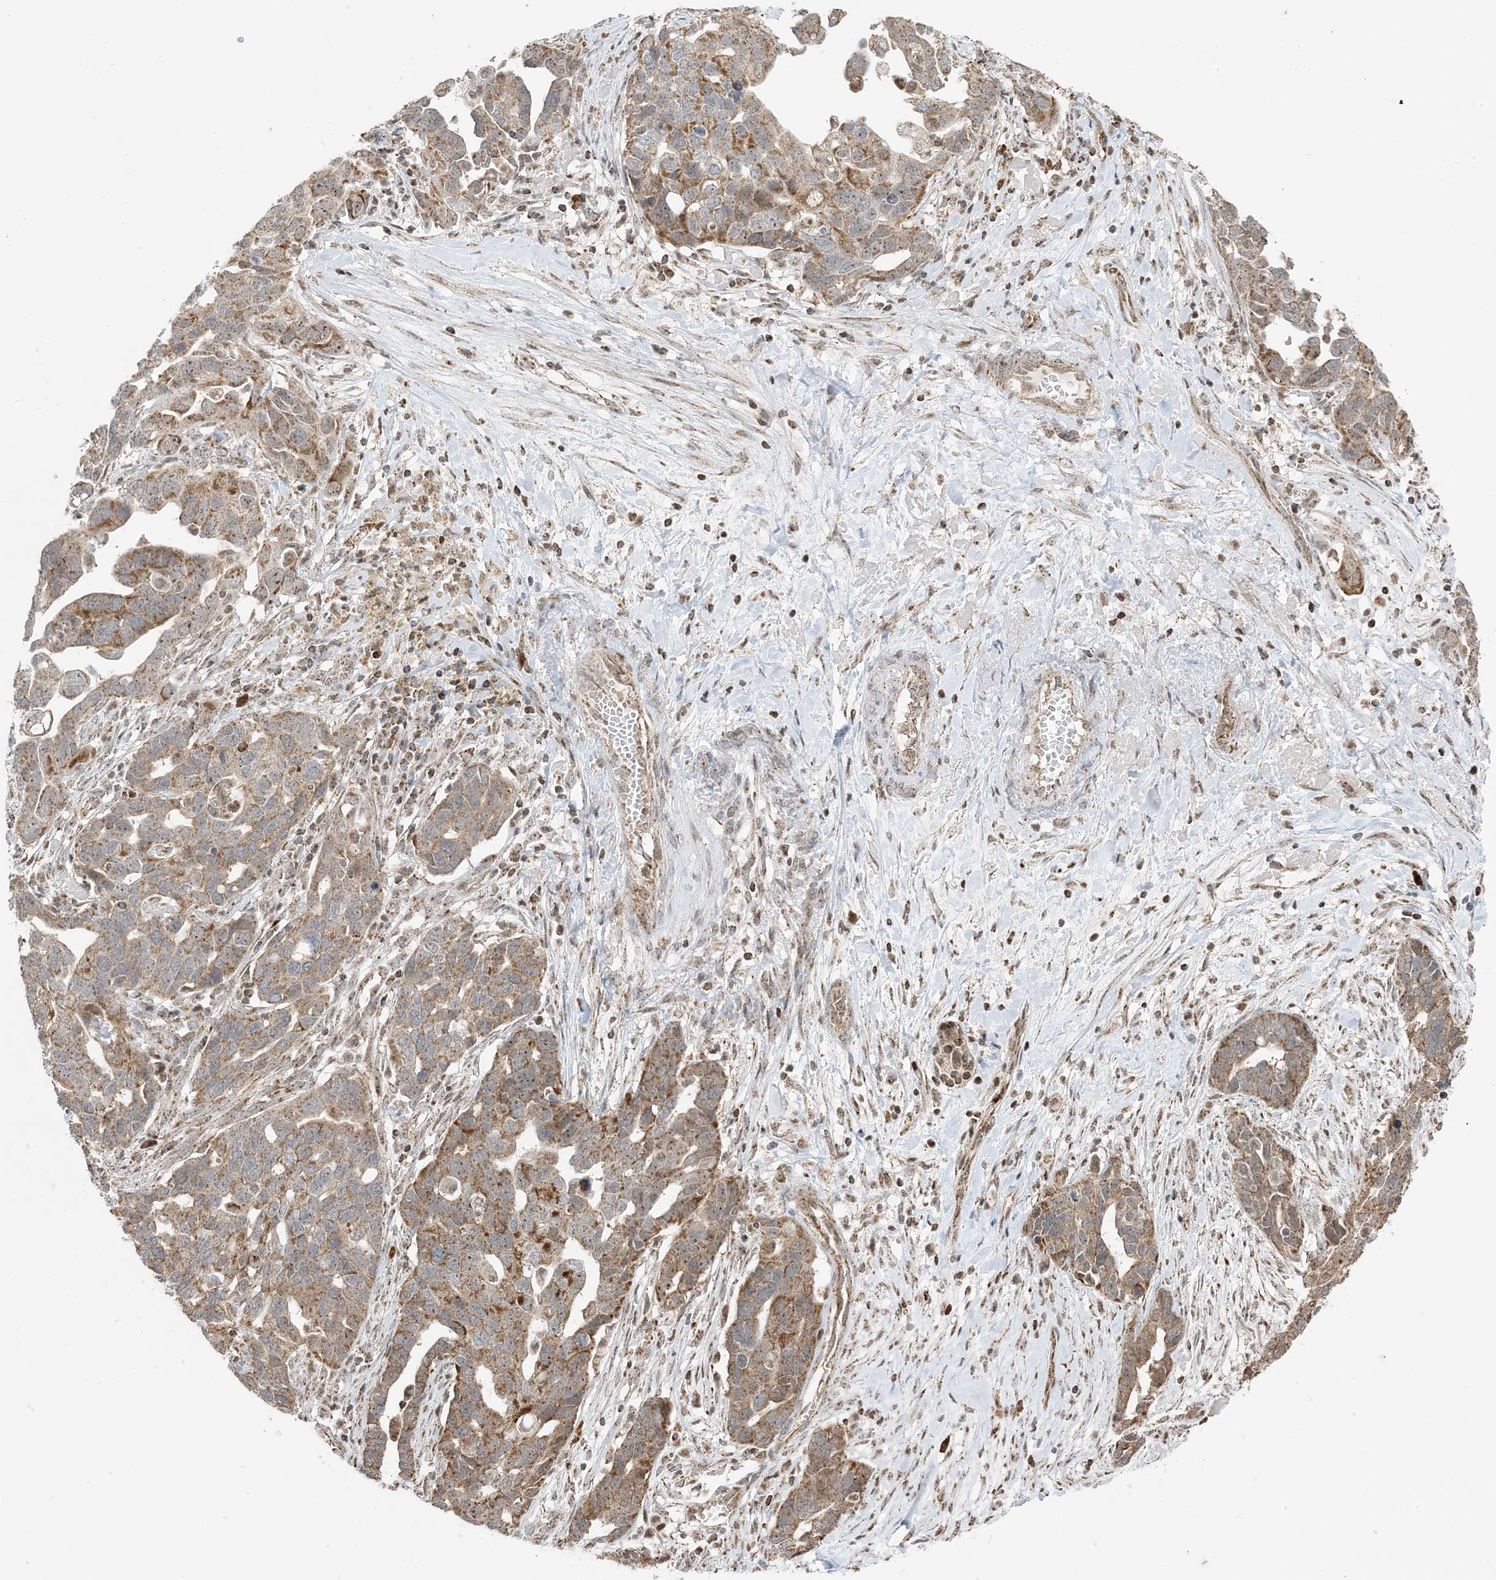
{"staining": {"intensity": "moderate", "quantity": ">75%", "location": "cytoplasmic/membranous"}, "tissue": "ovarian cancer", "cell_type": "Tumor cells", "image_type": "cancer", "snomed": [{"axis": "morphology", "description": "Cystadenocarcinoma, serous, NOS"}, {"axis": "topography", "description": "Ovary"}], "caption": "Immunohistochemistry (IHC) micrograph of human serous cystadenocarcinoma (ovarian) stained for a protein (brown), which reveals medium levels of moderate cytoplasmic/membranous positivity in about >75% of tumor cells.", "gene": "MAPKBP1", "patient": {"sex": "female", "age": 54}}